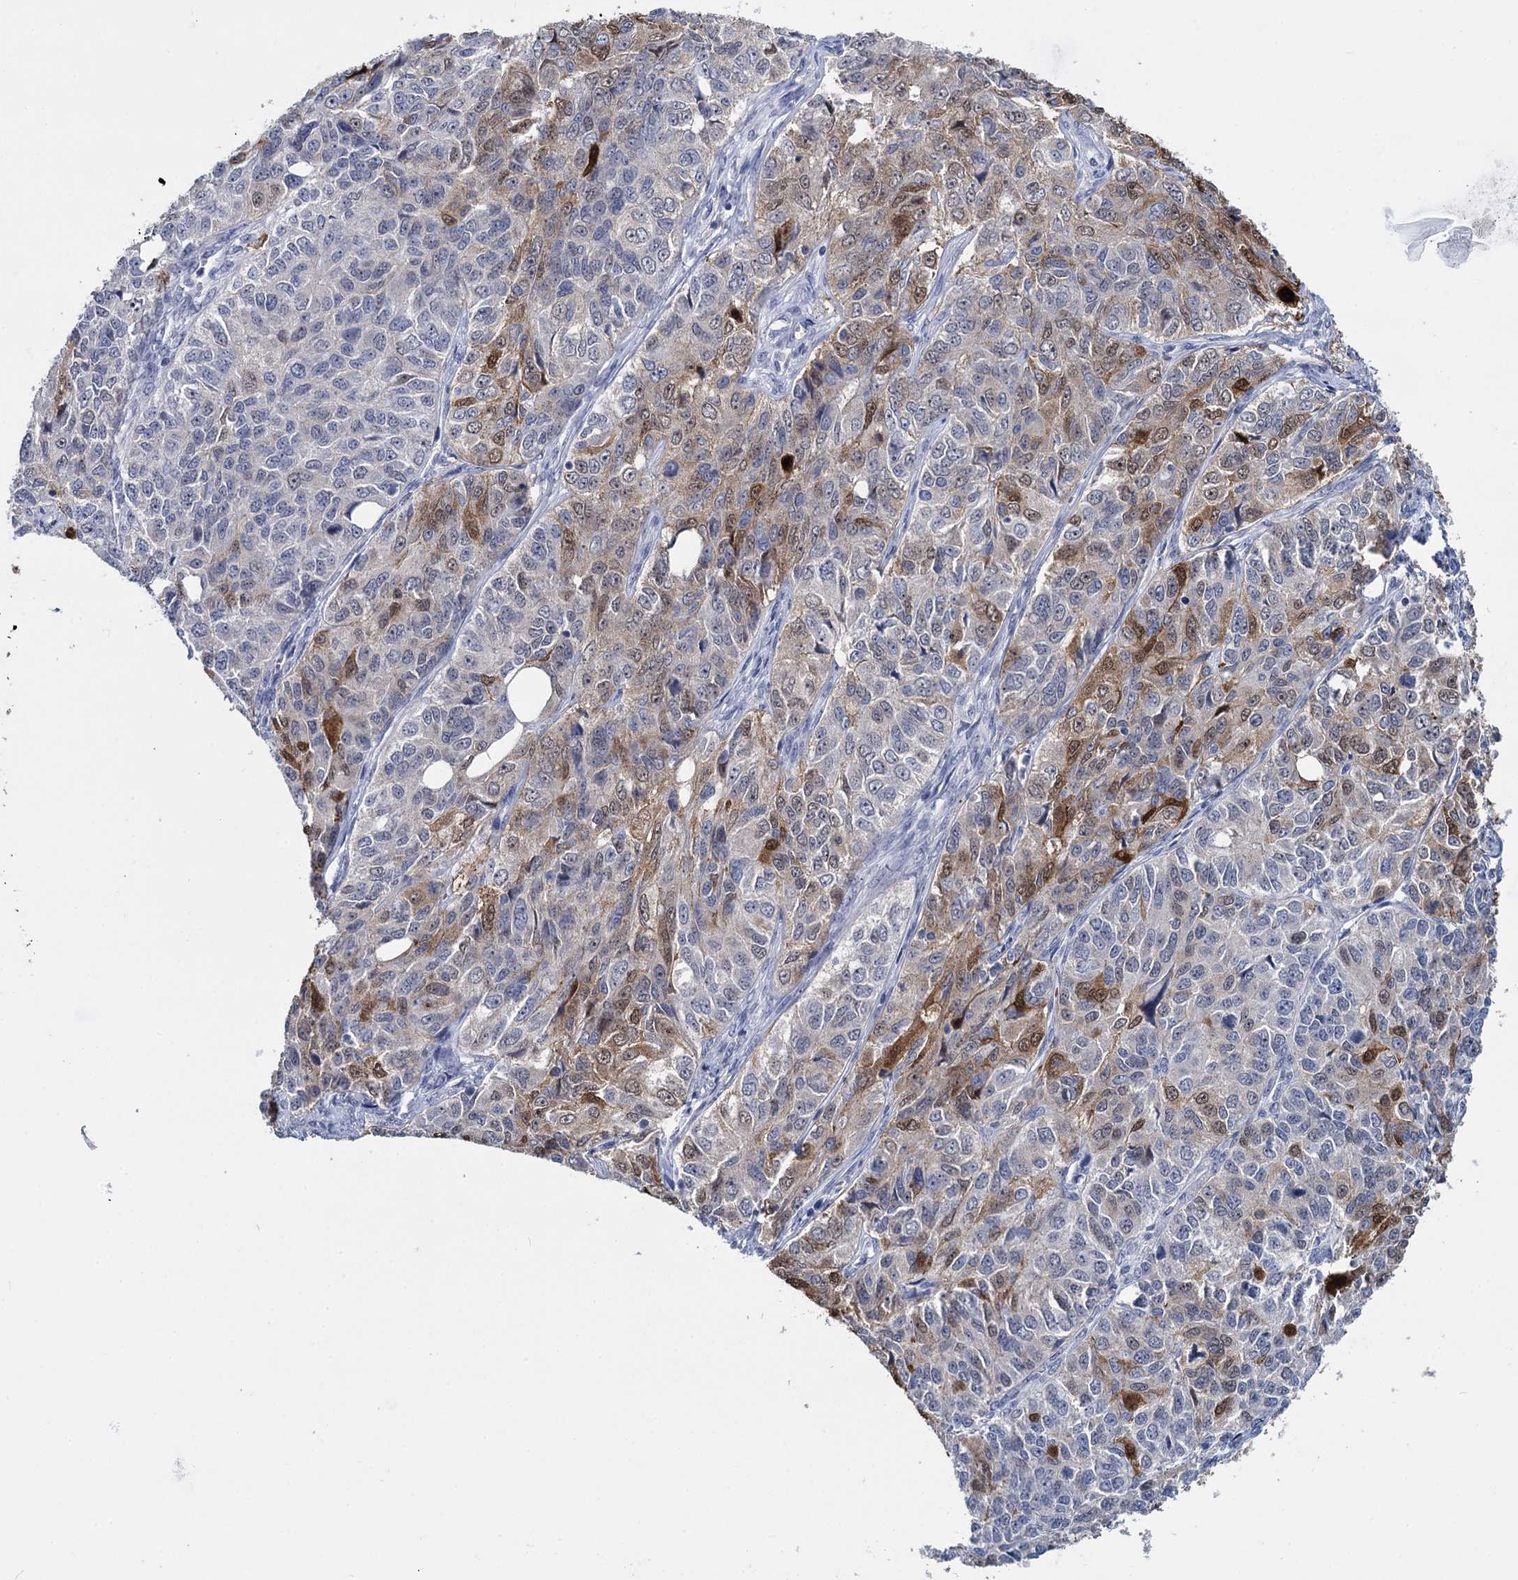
{"staining": {"intensity": "moderate", "quantity": "<25%", "location": "cytoplasmic/membranous,nuclear"}, "tissue": "ovarian cancer", "cell_type": "Tumor cells", "image_type": "cancer", "snomed": [{"axis": "morphology", "description": "Carcinoma, endometroid"}, {"axis": "topography", "description": "Ovary"}], "caption": "Endometroid carcinoma (ovarian) tissue shows moderate cytoplasmic/membranous and nuclear expression in about <25% of tumor cells, visualized by immunohistochemistry.", "gene": "SFN", "patient": {"sex": "female", "age": 51}}